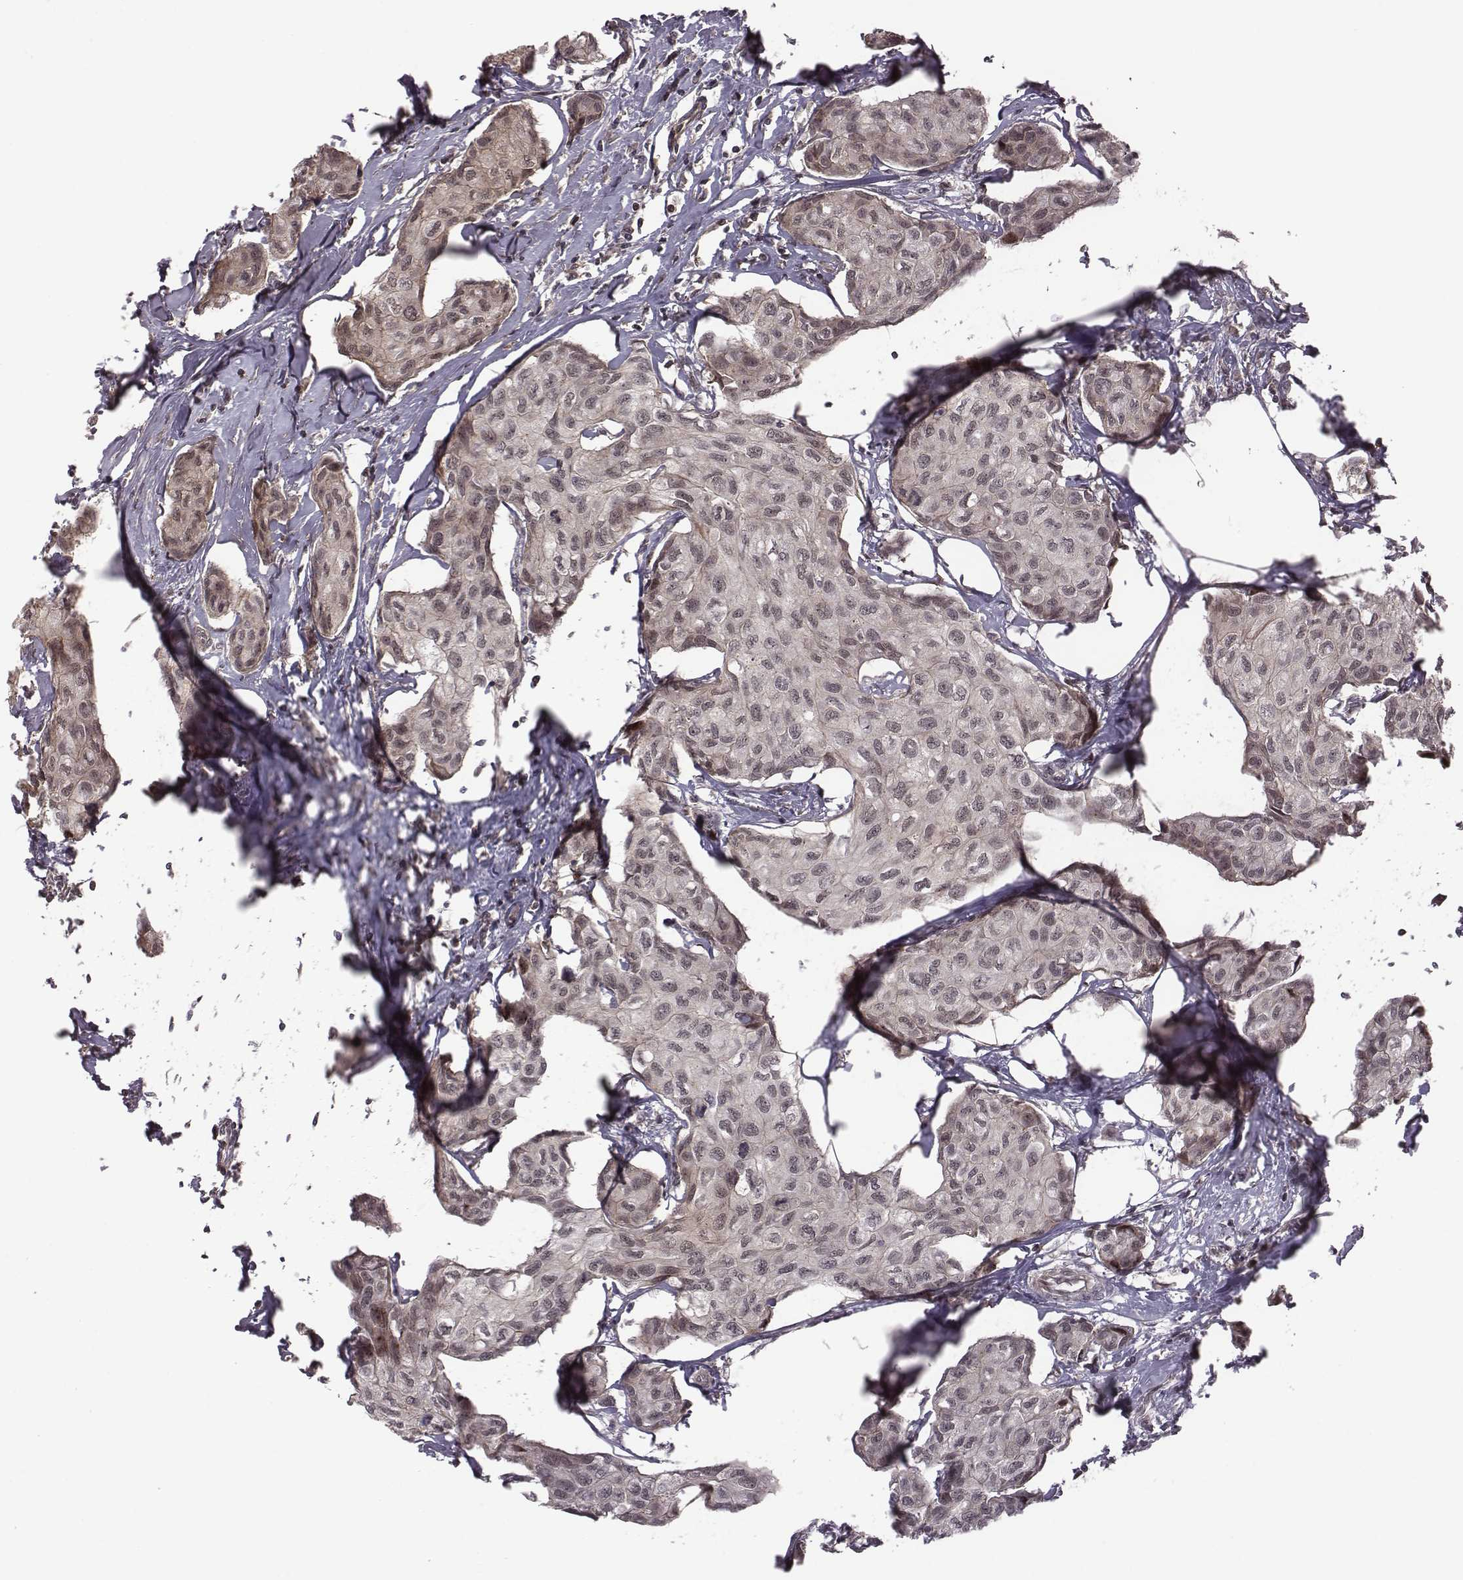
{"staining": {"intensity": "negative", "quantity": "none", "location": "none"}, "tissue": "breast cancer", "cell_type": "Tumor cells", "image_type": "cancer", "snomed": [{"axis": "morphology", "description": "Duct carcinoma"}, {"axis": "topography", "description": "Breast"}], "caption": "Human invasive ductal carcinoma (breast) stained for a protein using immunohistochemistry displays no staining in tumor cells.", "gene": "RPL3", "patient": {"sex": "female", "age": 80}}